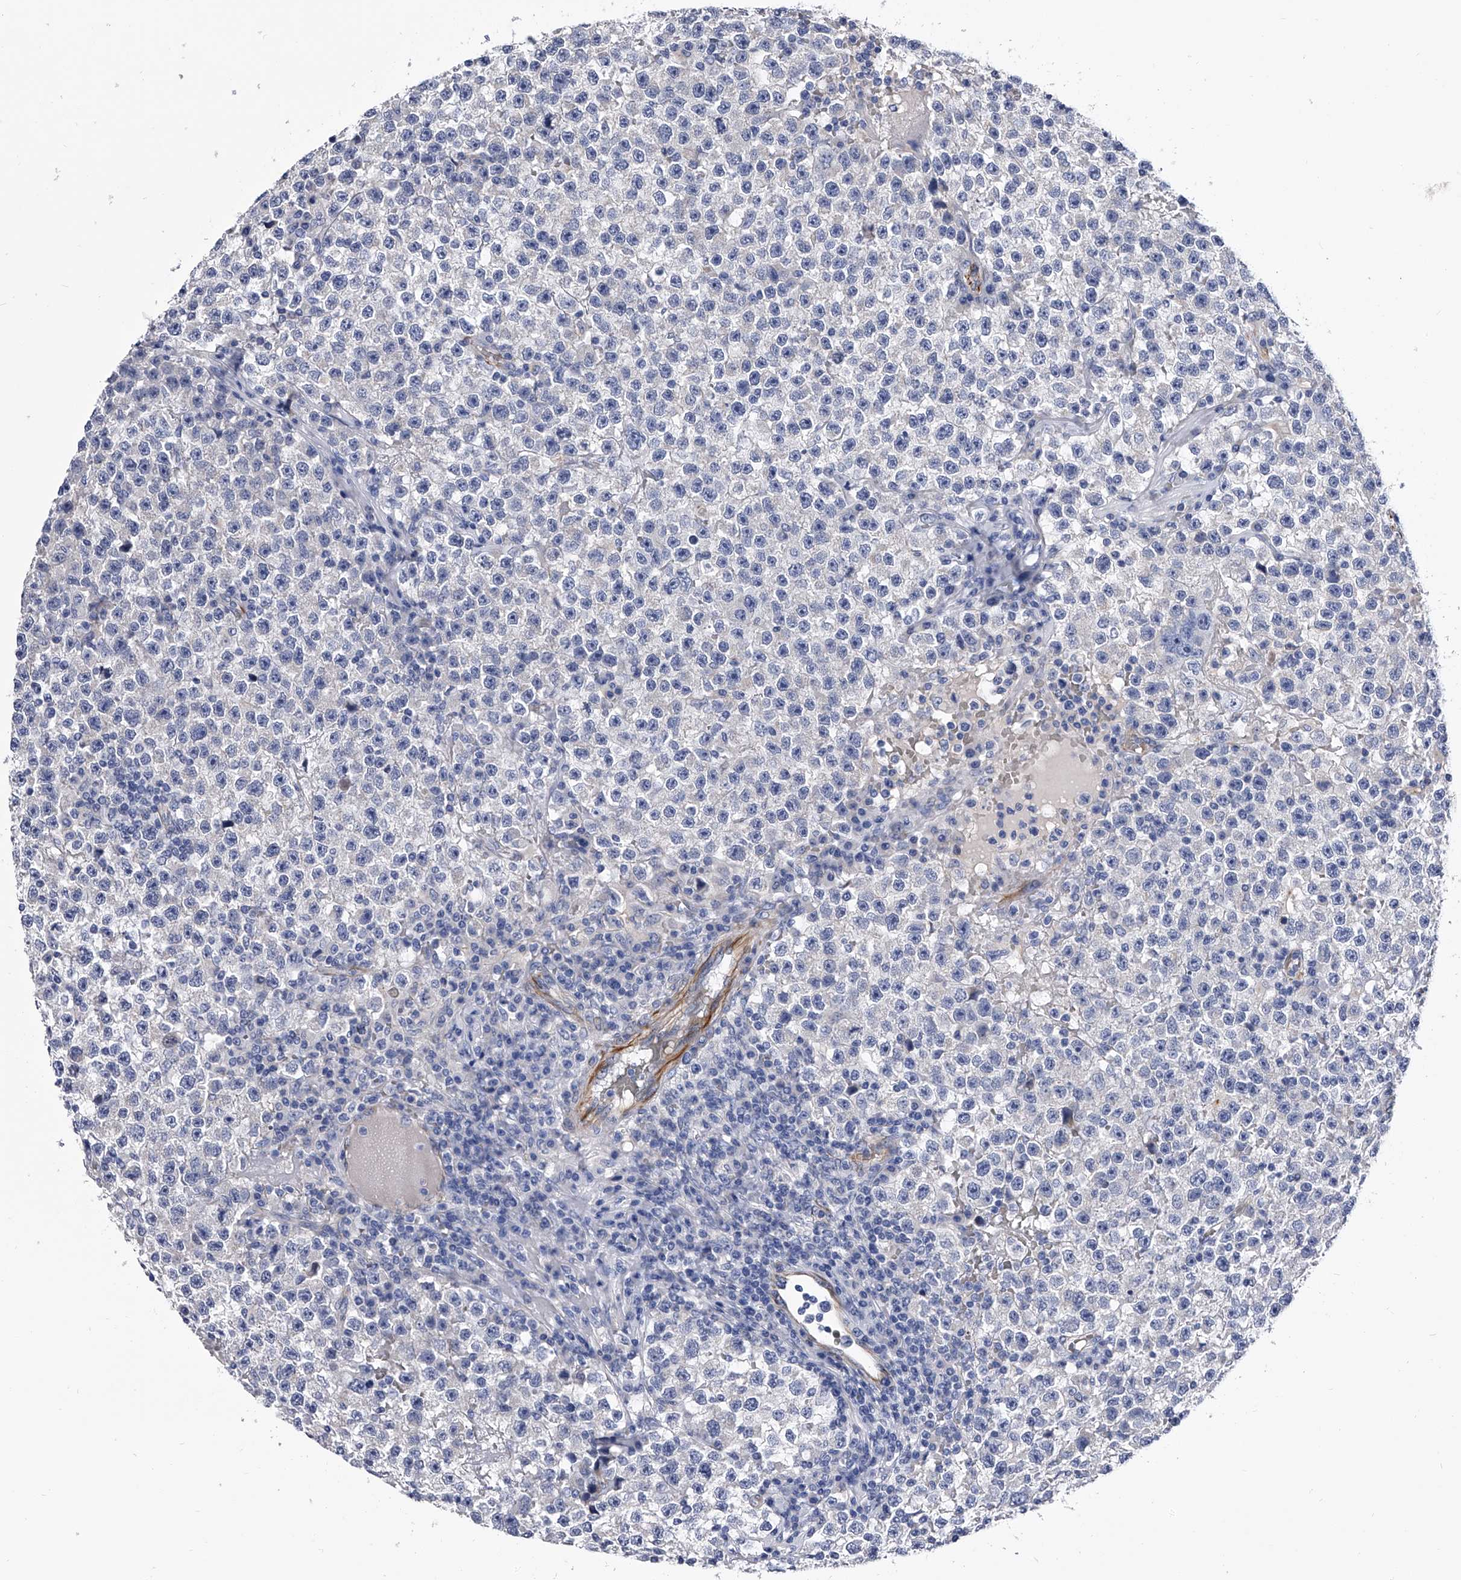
{"staining": {"intensity": "negative", "quantity": "none", "location": "none"}, "tissue": "testis cancer", "cell_type": "Tumor cells", "image_type": "cancer", "snomed": [{"axis": "morphology", "description": "Seminoma, NOS"}, {"axis": "topography", "description": "Testis"}], "caption": "Testis cancer stained for a protein using immunohistochemistry displays no positivity tumor cells.", "gene": "EFCAB7", "patient": {"sex": "male", "age": 22}}